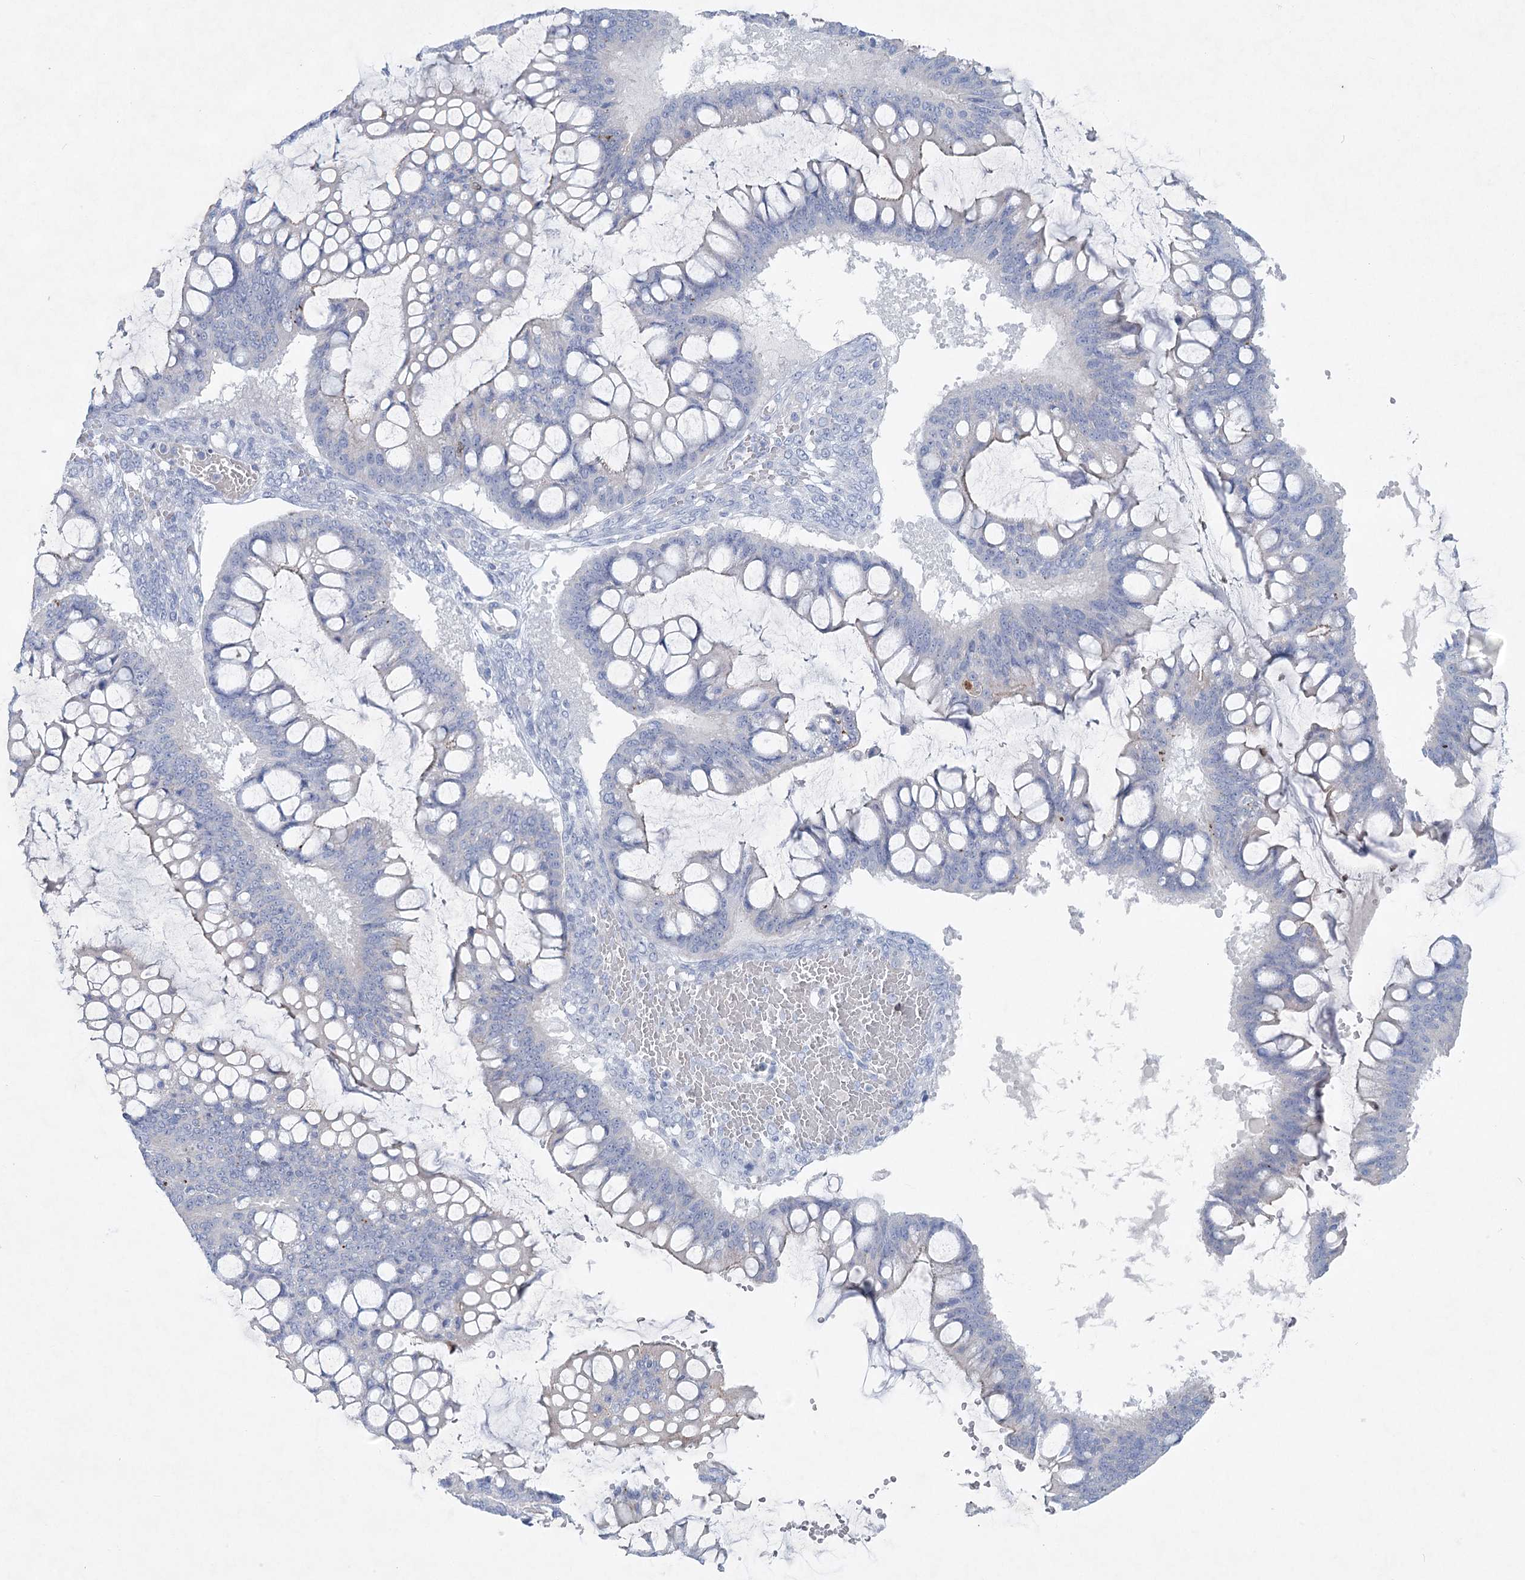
{"staining": {"intensity": "negative", "quantity": "none", "location": "none"}, "tissue": "ovarian cancer", "cell_type": "Tumor cells", "image_type": "cancer", "snomed": [{"axis": "morphology", "description": "Cystadenocarcinoma, mucinous, NOS"}, {"axis": "topography", "description": "Ovary"}], "caption": "High magnification brightfield microscopy of ovarian cancer stained with DAB (brown) and counterstained with hematoxylin (blue): tumor cells show no significant positivity.", "gene": "WDR74", "patient": {"sex": "female", "age": 73}}